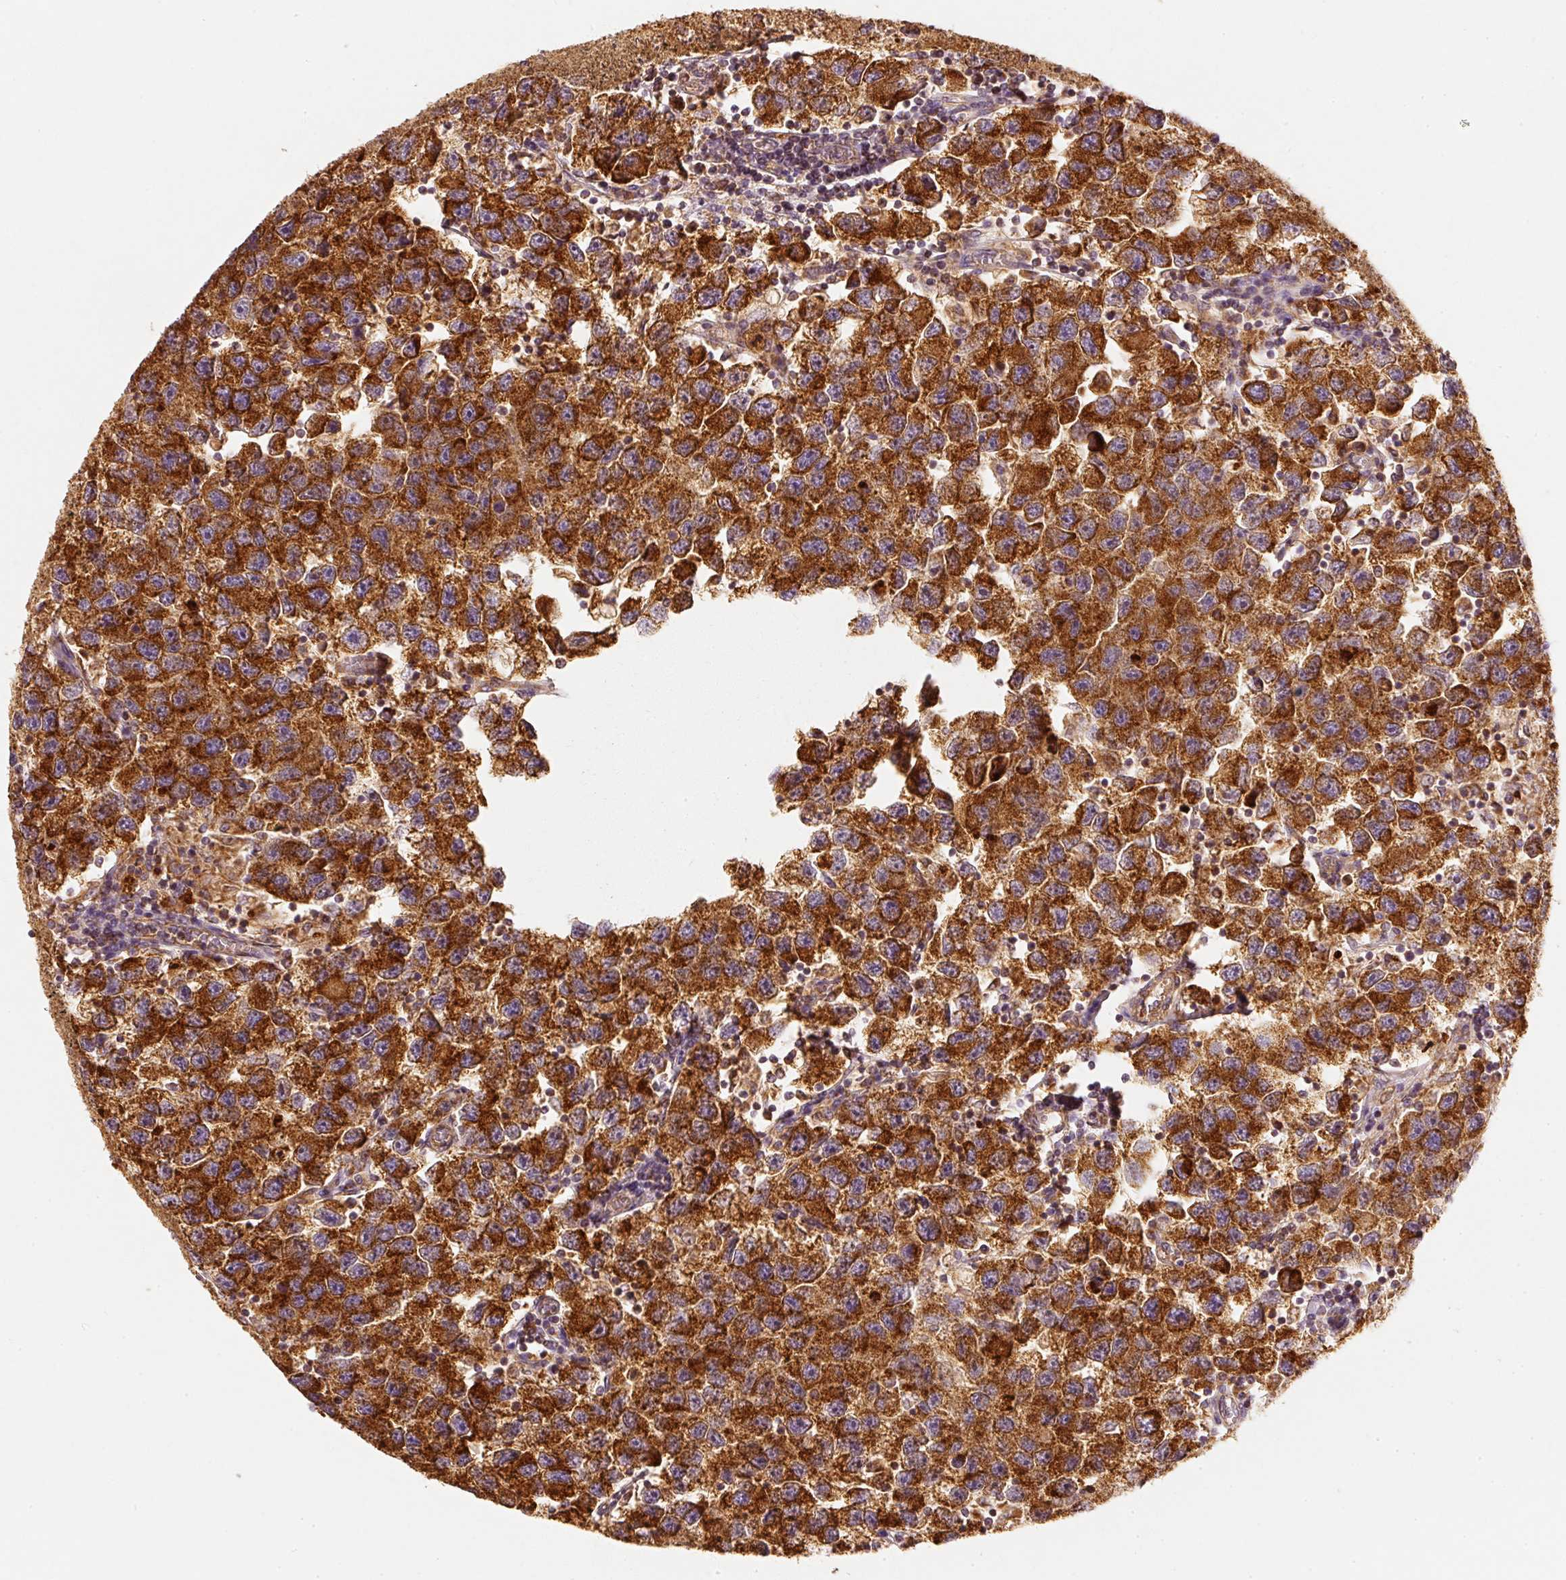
{"staining": {"intensity": "strong", "quantity": ">75%", "location": "cytoplasmic/membranous"}, "tissue": "testis cancer", "cell_type": "Tumor cells", "image_type": "cancer", "snomed": [{"axis": "morphology", "description": "Seminoma, NOS"}, {"axis": "topography", "description": "Testis"}], "caption": "Immunohistochemistry histopathology image of testis seminoma stained for a protein (brown), which exhibits high levels of strong cytoplasmic/membranous staining in approximately >75% of tumor cells.", "gene": "TOMM40", "patient": {"sex": "male", "age": 26}}